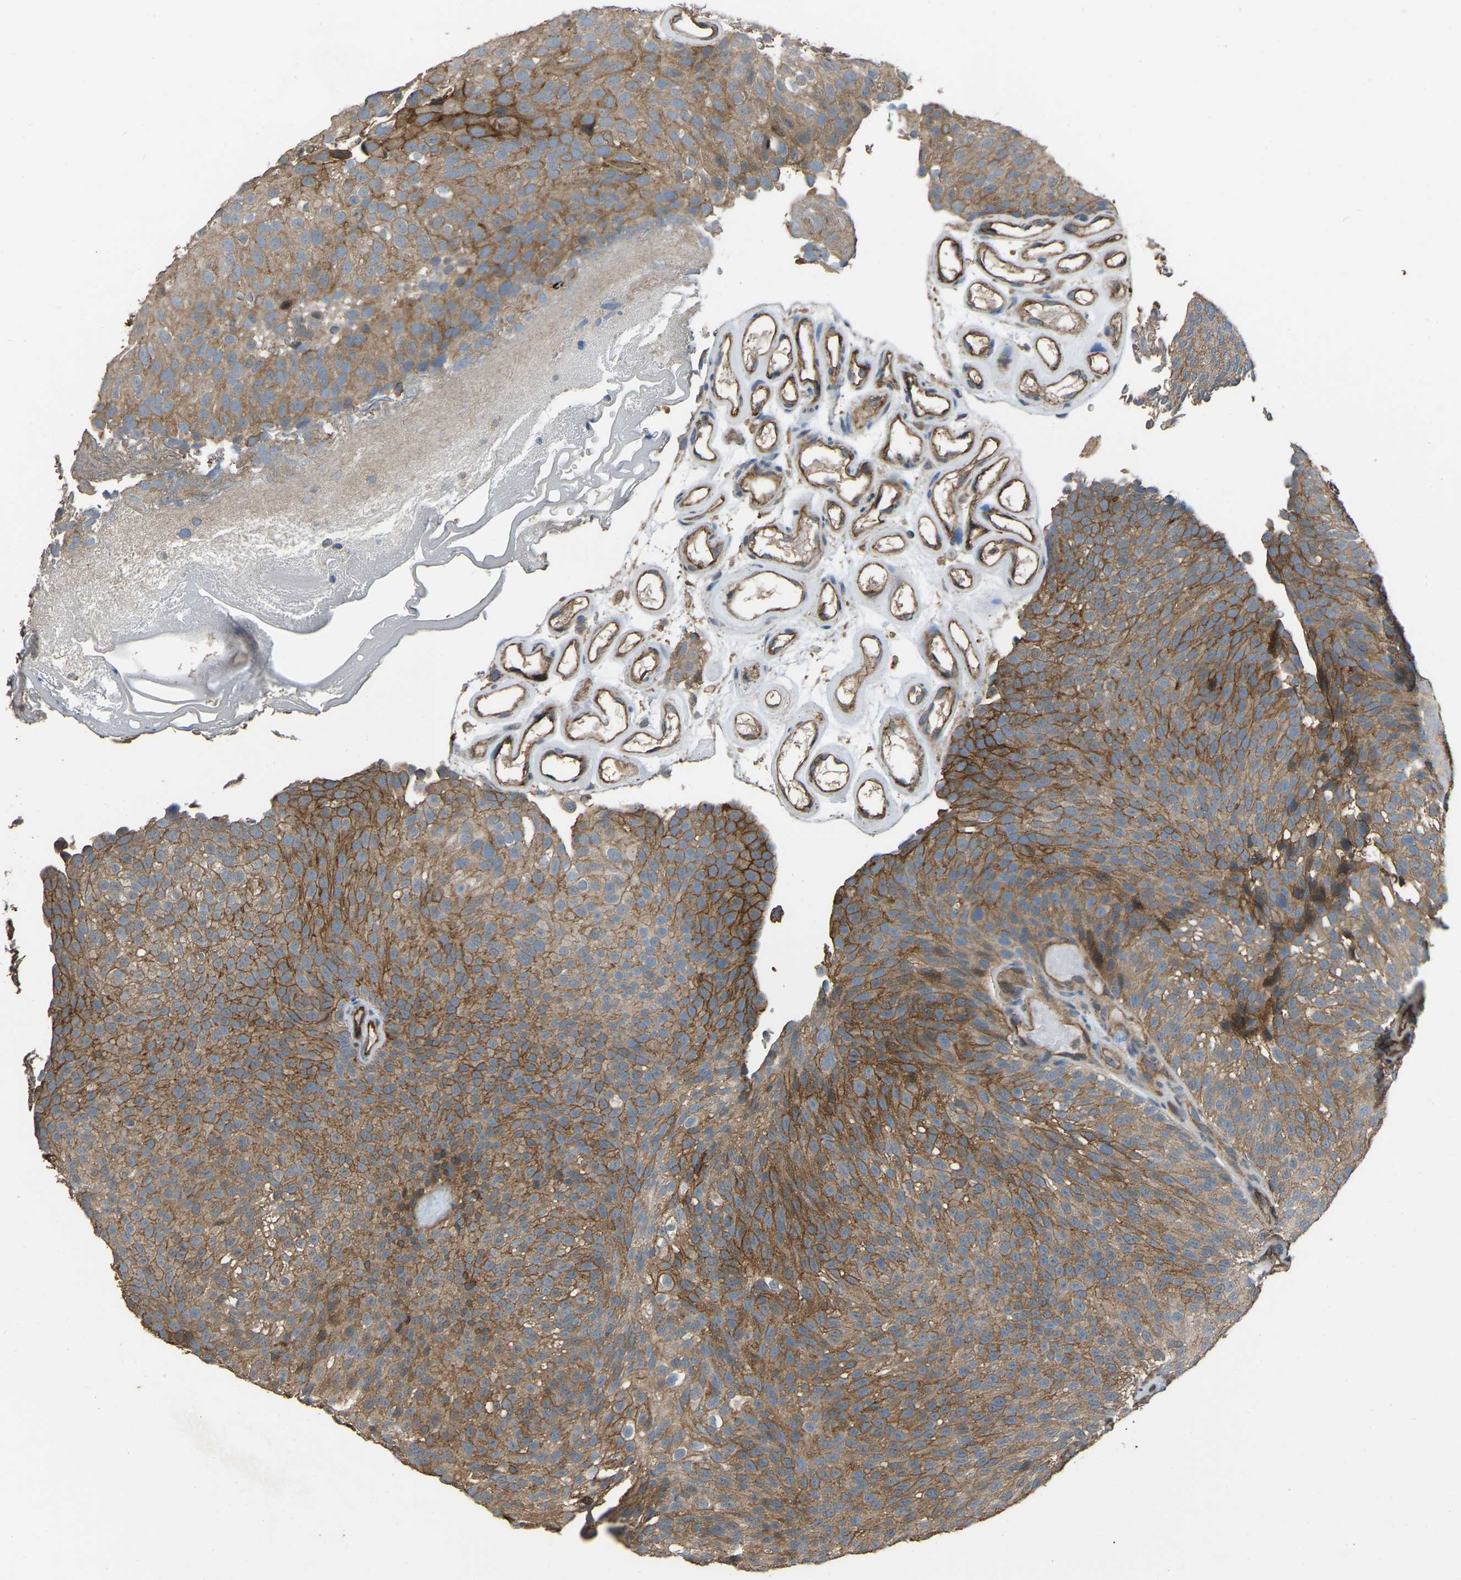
{"staining": {"intensity": "moderate", "quantity": ">75%", "location": "cytoplasmic/membranous"}, "tissue": "urothelial cancer", "cell_type": "Tumor cells", "image_type": "cancer", "snomed": [{"axis": "morphology", "description": "Urothelial carcinoma, Low grade"}, {"axis": "topography", "description": "Urinary bladder"}], "caption": "A brown stain labels moderate cytoplasmic/membranous positivity of a protein in human low-grade urothelial carcinoma tumor cells.", "gene": "SLC4A2", "patient": {"sex": "male", "age": 78}}